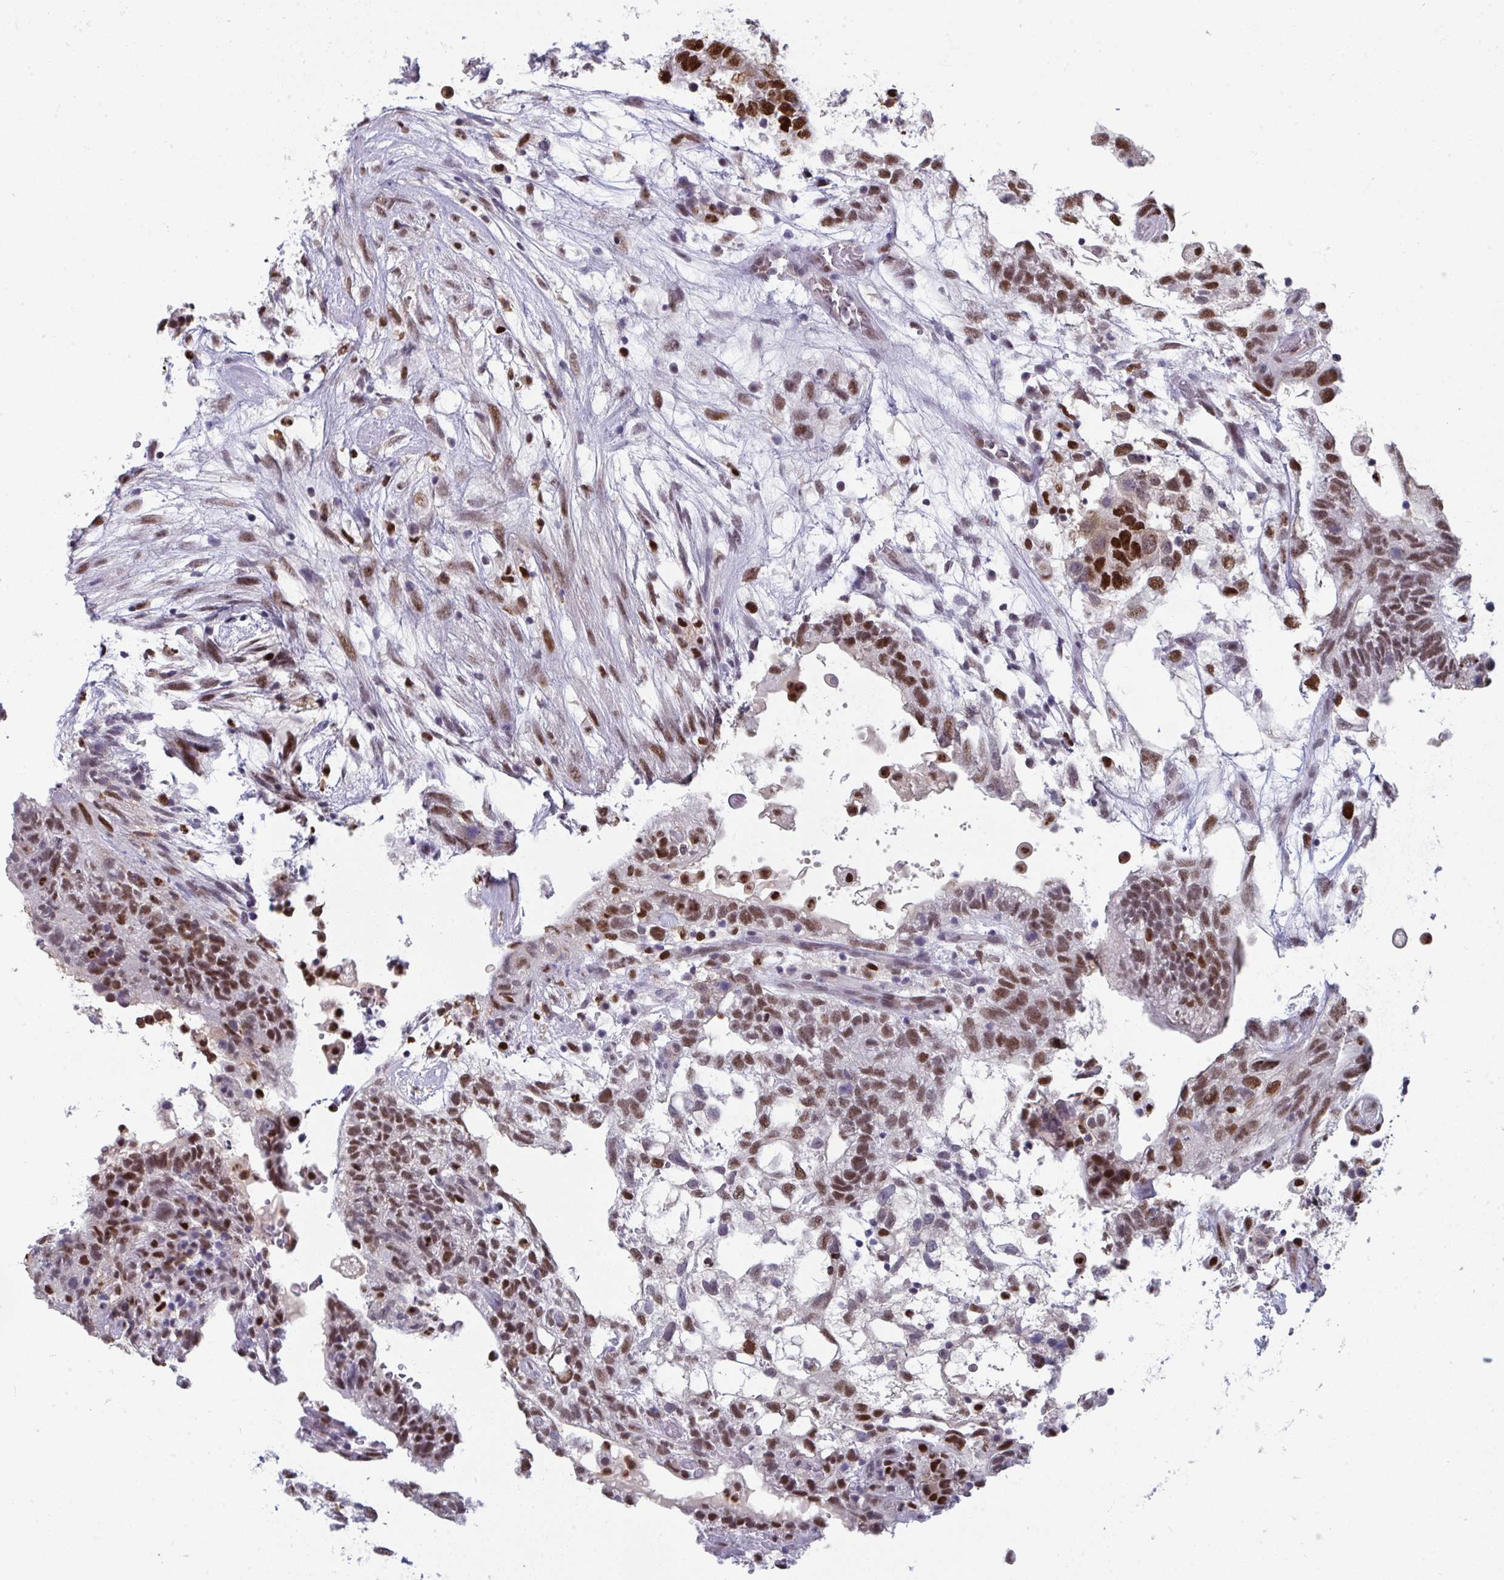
{"staining": {"intensity": "strong", "quantity": ">75%", "location": "nuclear"}, "tissue": "testis cancer", "cell_type": "Tumor cells", "image_type": "cancer", "snomed": [{"axis": "morphology", "description": "Normal tissue, NOS"}, {"axis": "morphology", "description": "Carcinoma, Embryonal, NOS"}, {"axis": "topography", "description": "Testis"}], "caption": "This is a photomicrograph of immunohistochemistry (IHC) staining of testis cancer (embryonal carcinoma), which shows strong positivity in the nuclear of tumor cells.", "gene": "JDP2", "patient": {"sex": "male", "age": 32}}